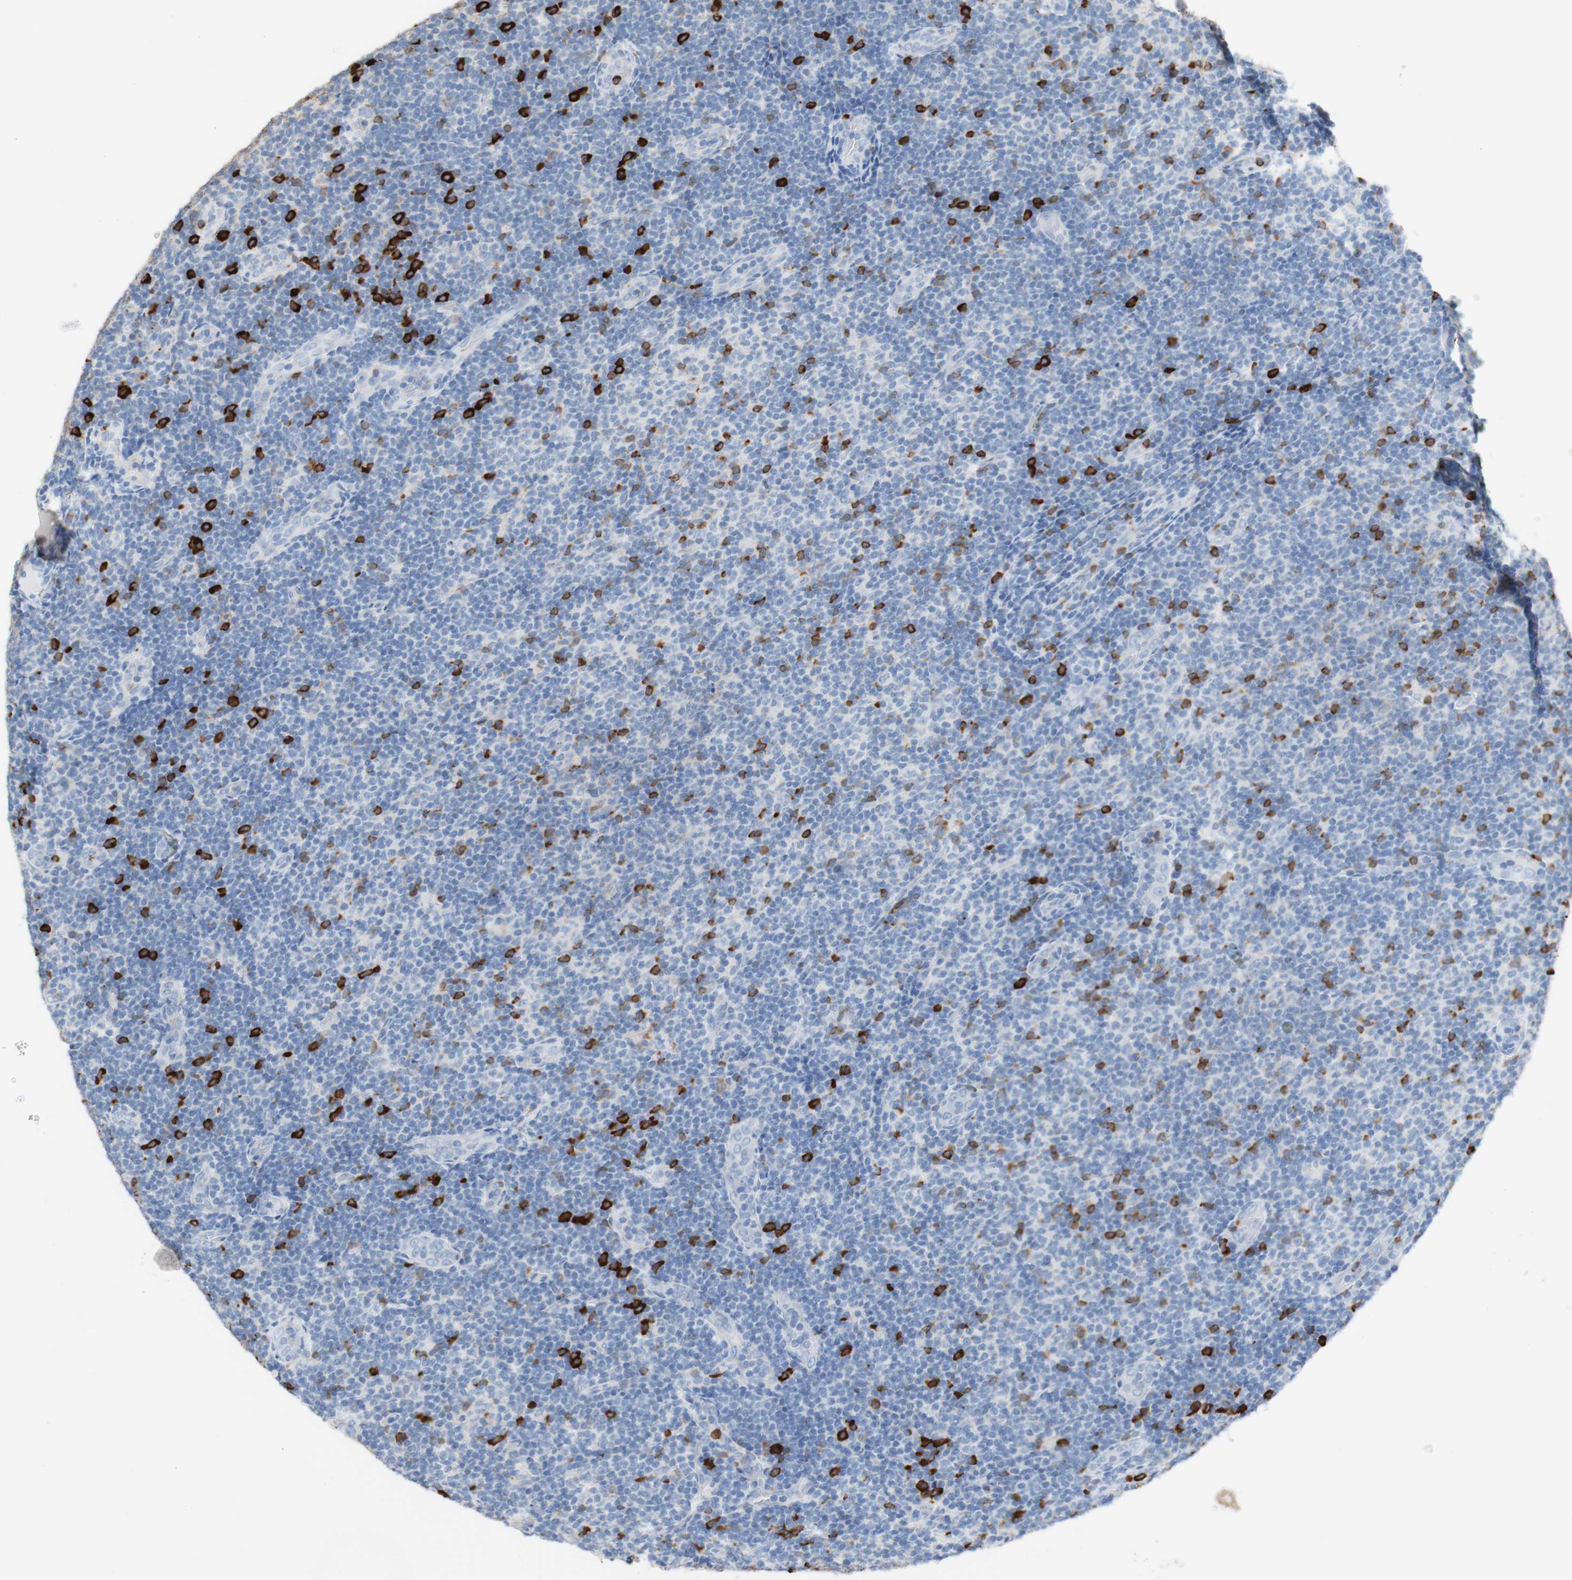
{"staining": {"intensity": "negative", "quantity": "none", "location": "none"}, "tissue": "lymphoma", "cell_type": "Tumor cells", "image_type": "cancer", "snomed": [{"axis": "morphology", "description": "Malignant lymphoma, non-Hodgkin's type, Low grade"}, {"axis": "topography", "description": "Lymph node"}], "caption": "An immunohistochemistry histopathology image of malignant lymphoma, non-Hodgkin's type (low-grade) is shown. There is no staining in tumor cells of malignant lymphoma, non-Hodgkin's type (low-grade). (Stains: DAB (3,3'-diaminobenzidine) immunohistochemistry (IHC) with hematoxylin counter stain, Microscopy: brightfield microscopy at high magnification).", "gene": "PACSIN1", "patient": {"sex": "male", "age": 83}}